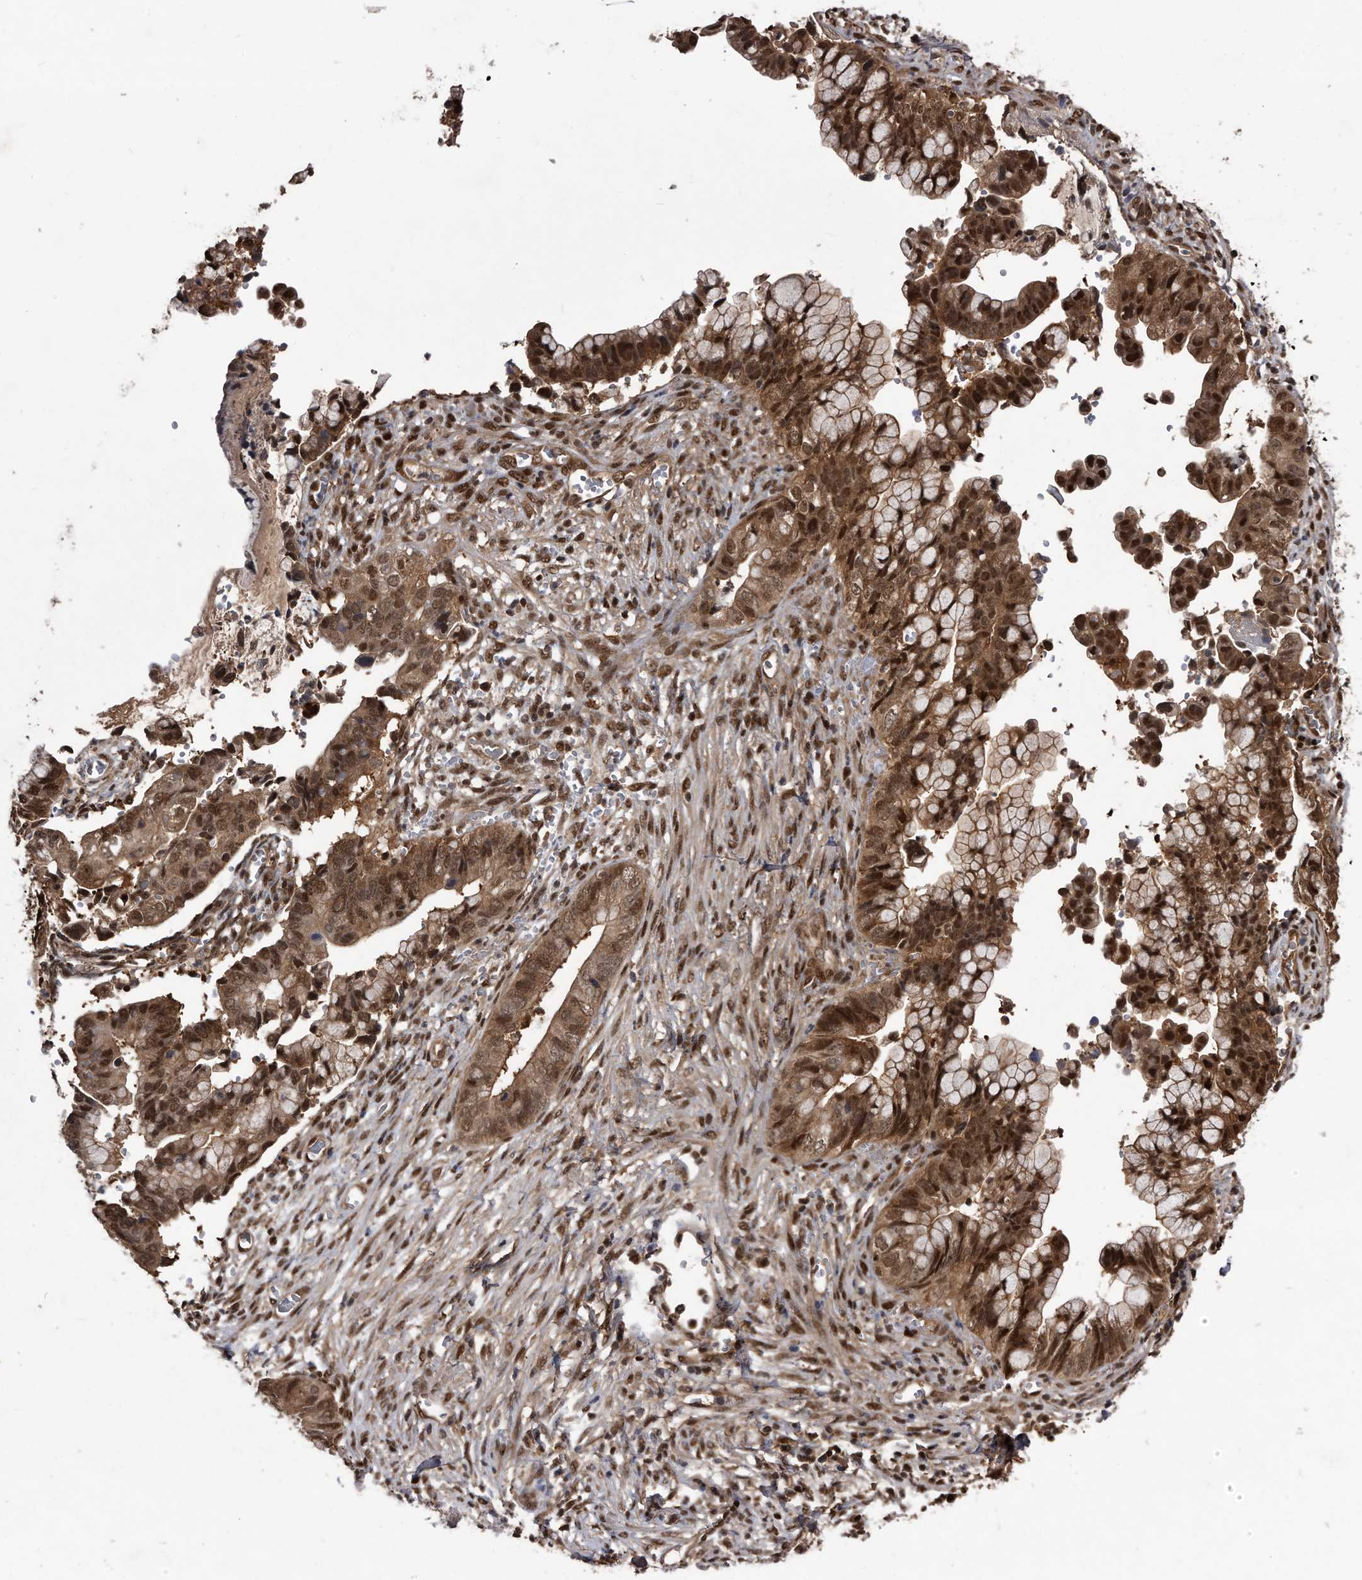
{"staining": {"intensity": "moderate", "quantity": ">75%", "location": "cytoplasmic/membranous,nuclear"}, "tissue": "cervical cancer", "cell_type": "Tumor cells", "image_type": "cancer", "snomed": [{"axis": "morphology", "description": "Adenocarcinoma, NOS"}, {"axis": "topography", "description": "Cervix"}], "caption": "Protein expression analysis of cervical cancer reveals moderate cytoplasmic/membranous and nuclear expression in about >75% of tumor cells.", "gene": "RAD23B", "patient": {"sex": "female", "age": 44}}